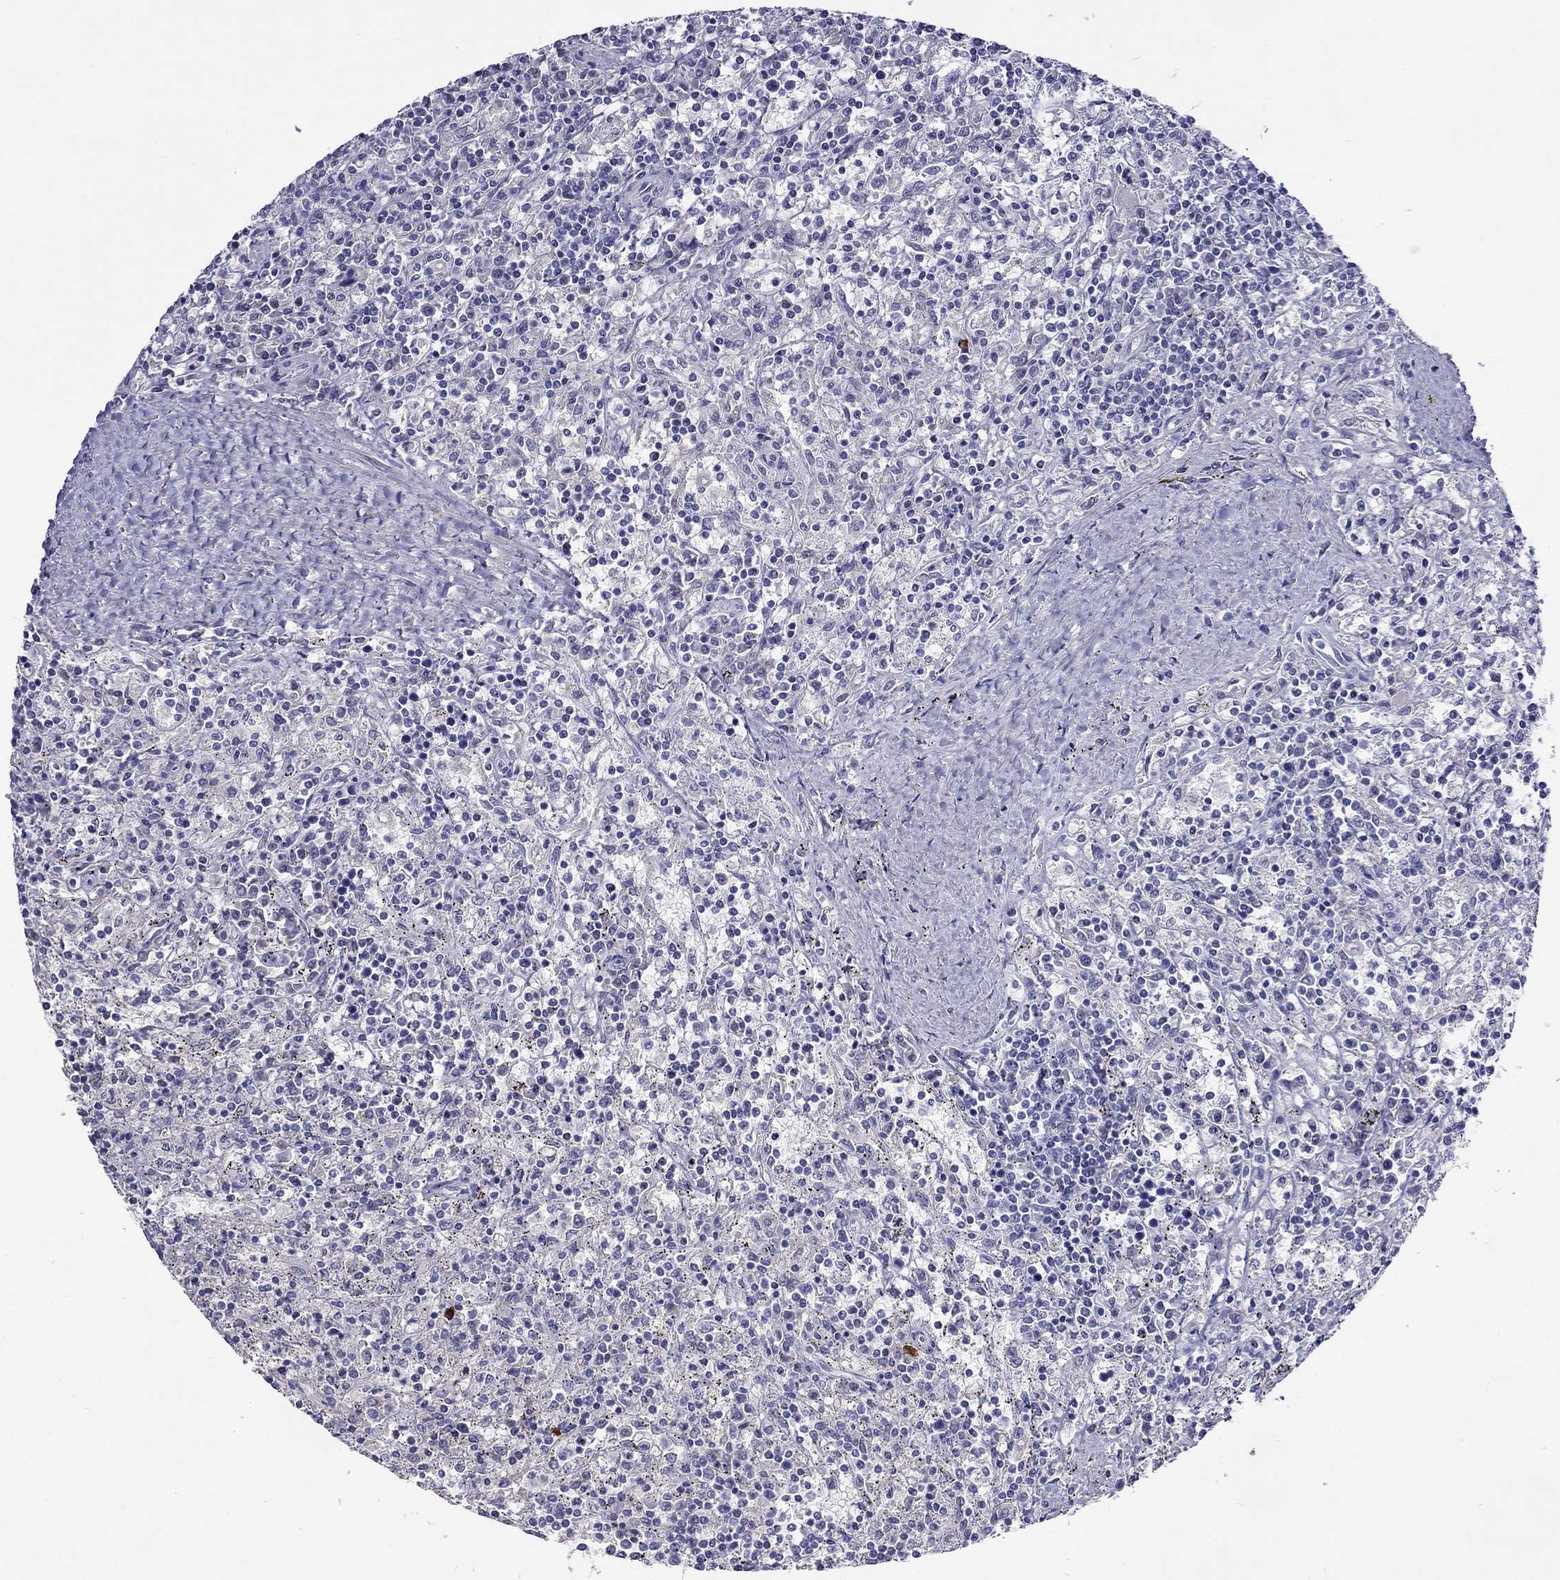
{"staining": {"intensity": "negative", "quantity": "none", "location": "none"}, "tissue": "lymphoma", "cell_type": "Tumor cells", "image_type": "cancer", "snomed": [{"axis": "morphology", "description": "Malignant lymphoma, non-Hodgkin's type, Low grade"}, {"axis": "topography", "description": "Spleen"}], "caption": "An immunohistochemistry (IHC) photomicrograph of lymphoma is shown. There is no staining in tumor cells of lymphoma.", "gene": "GNAT3", "patient": {"sex": "male", "age": 62}}